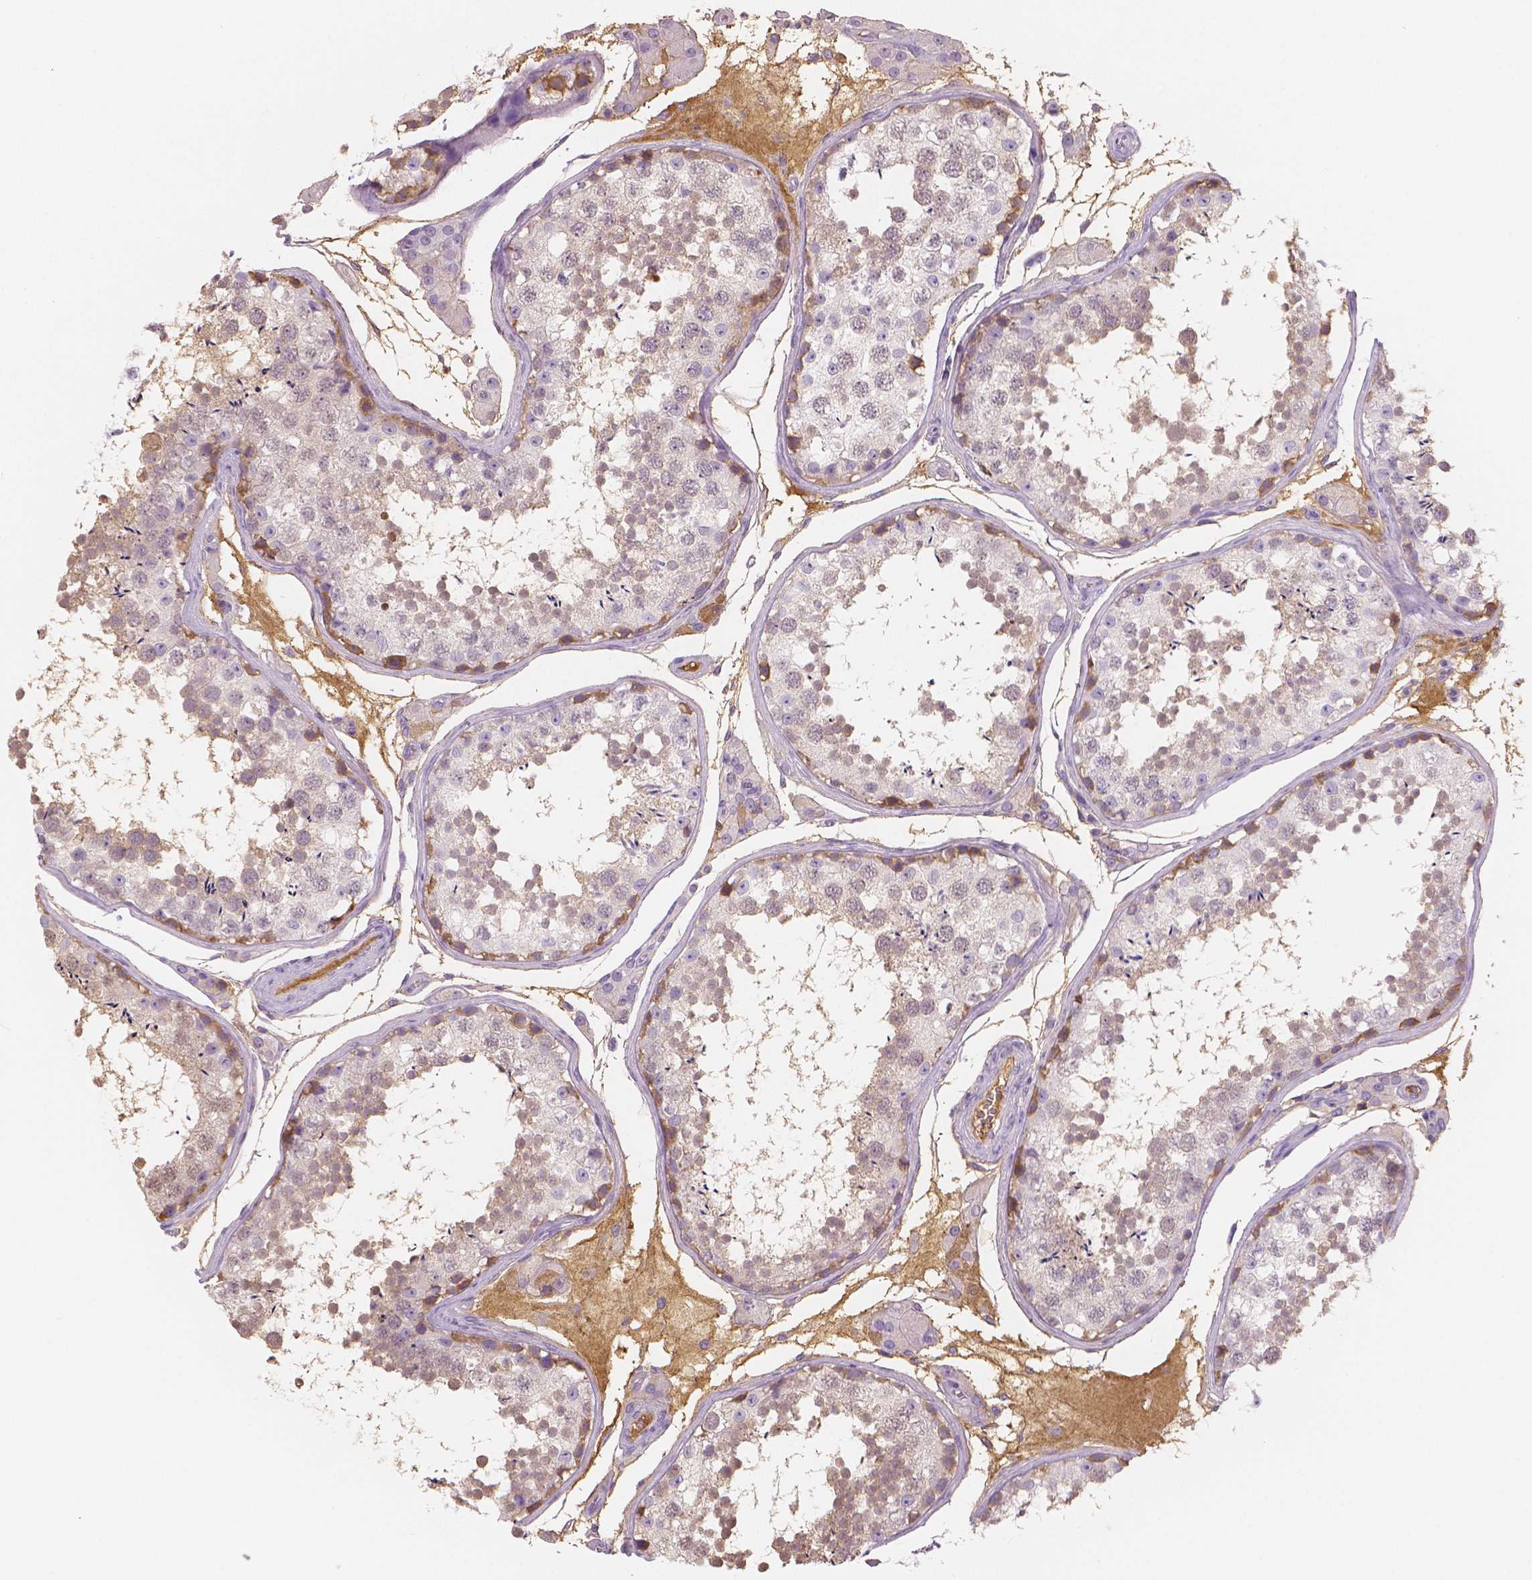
{"staining": {"intensity": "negative", "quantity": "none", "location": "none"}, "tissue": "testis", "cell_type": "Cells in seminiferous ducts", "image_type": "normal", "snomed": [{"axis": "morphology", "description": "Normal tissue, NOS"}, {"axis": "topography", "description": "Testis"}], "caption": "This image is of normal testis stained with immunohistochemistry (IHC) to label a protein in brown with the nuclei are counter-stained blue. There is no expression in cells in seminiferous ducts. The staining was performed using DAB to visualize the protein expression in brown, while the nuclei were stained in blue with hematoxylin (Magnification: 20x).", "gene": "APOA4", "patient": {"sex": "male", "age": 29}}